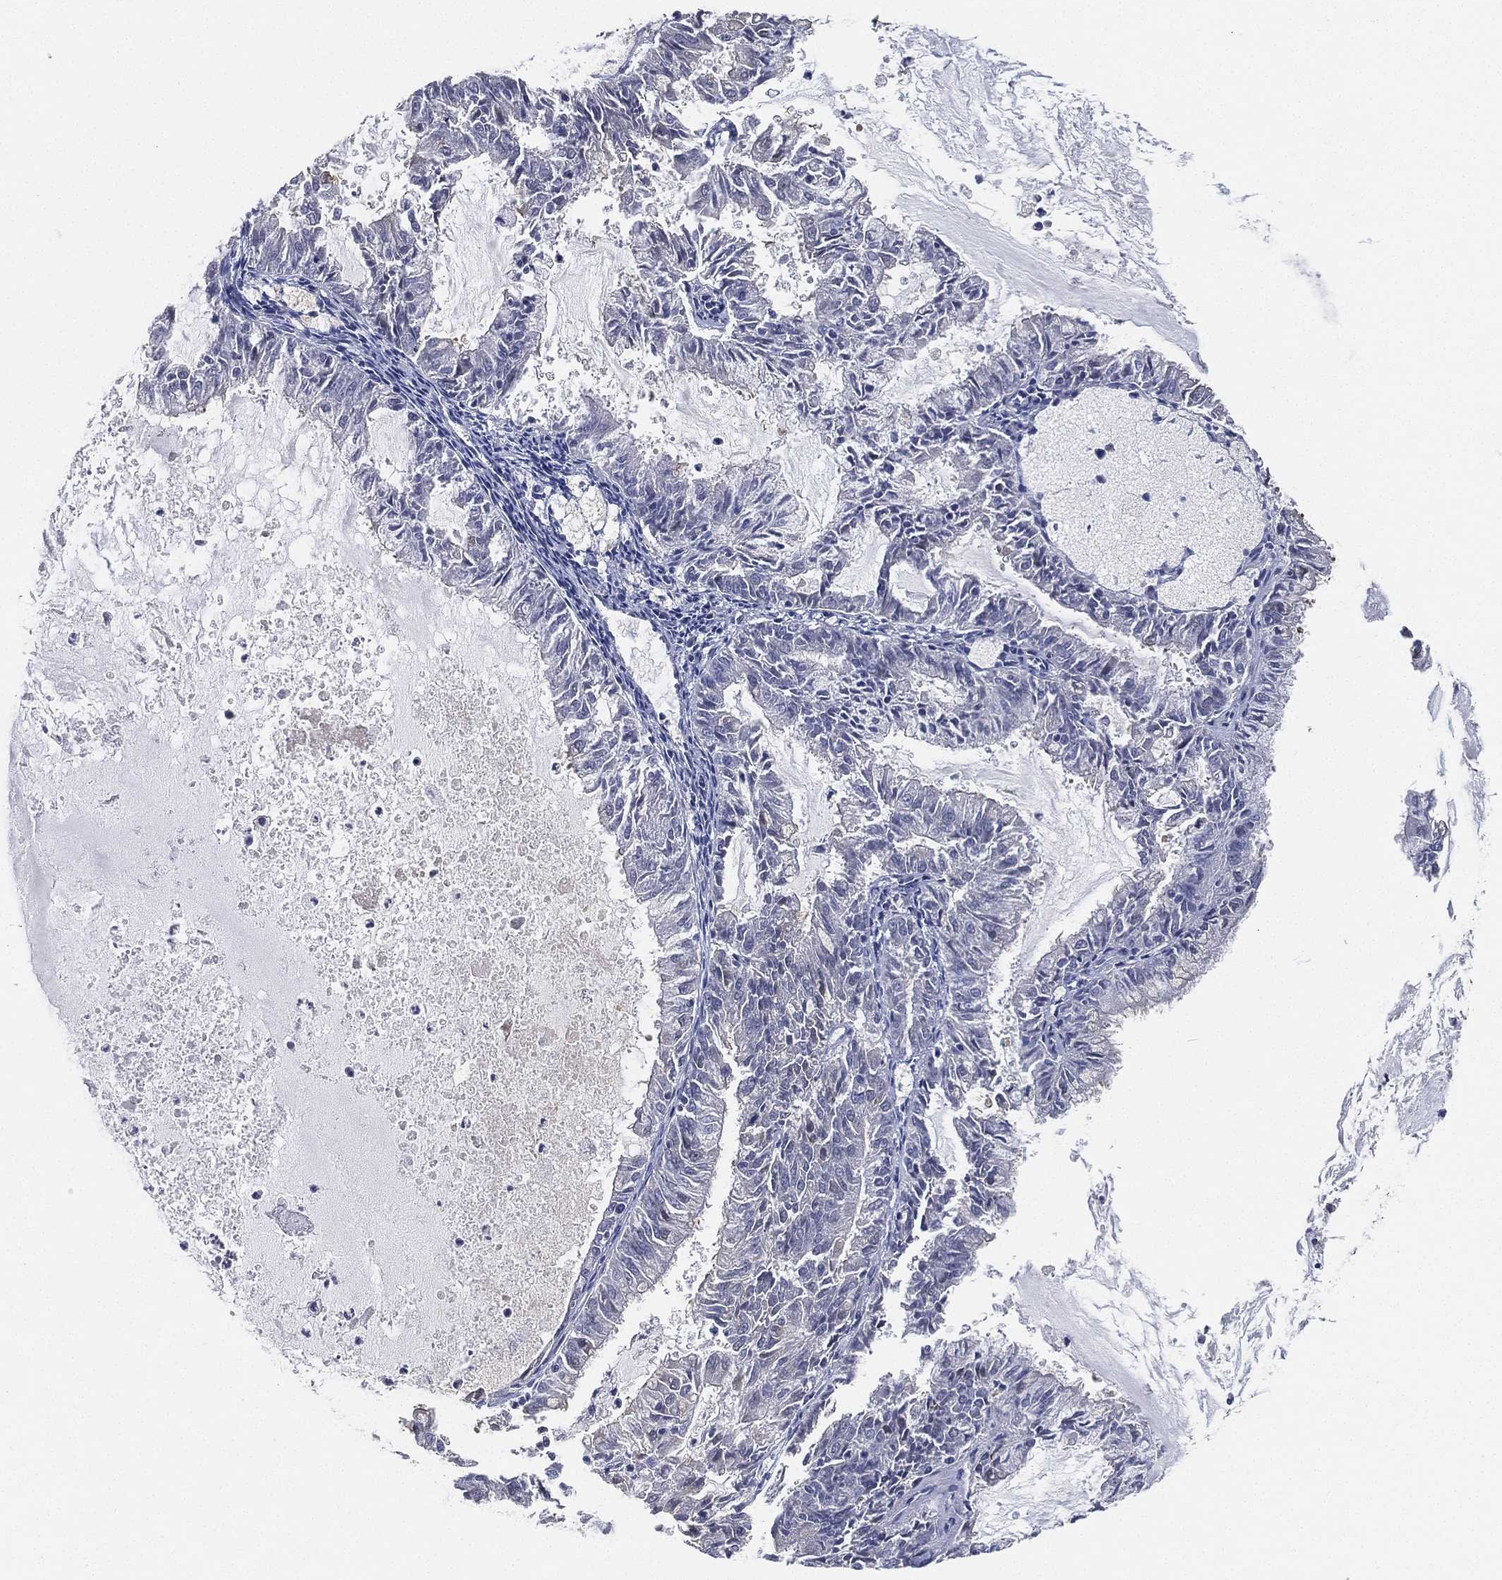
{"staining": {"intensity": "negative", "quantity": "none", "location": "none"}, "tissue": "endometrial cancer", "cell_type": "Tumor cells", "image_type": "cancer", "snomed": [{"axis": "morphology", "description": "Adenocarcinoma, NOS"}, {"axis": "topography", "description": "Endometrium"}], "caption": "High power microscopy image of an immunohistochemistry image of endometrial cancer, revealing no significant expression in tumor cells.", "gene": "GPR61", "patient": {"sex": "female", "age": 57}}